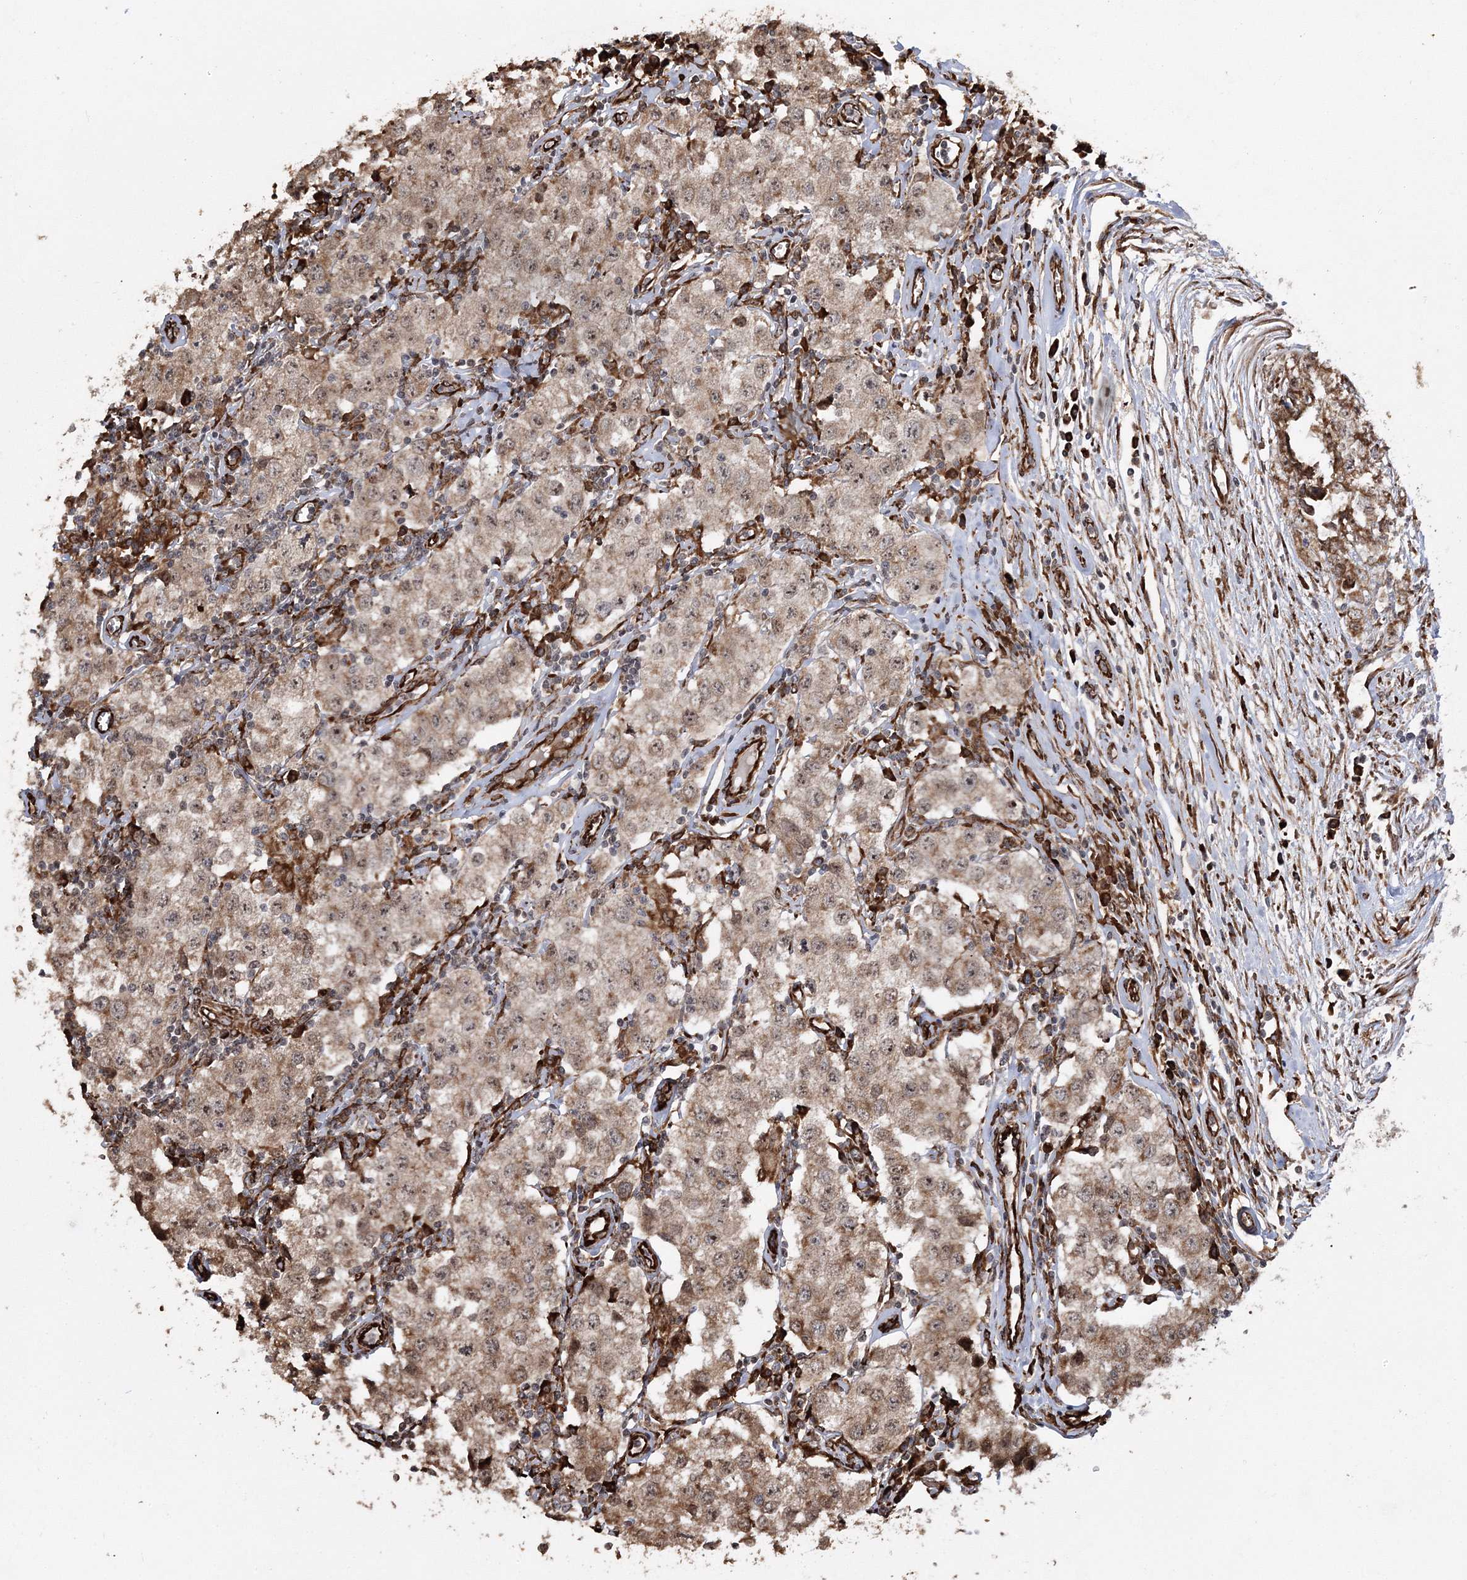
{"staining": {"intensity": "moderate", "quantity": ">75%", "location": "cytoplasmic/membranous"}, "tissue": "testis cancer", "cell_type": "Tumor cells", "image_type": "cancer", "snomed": [{"axis": "morphology", "description": "Seminoma, NOS"}, {"axis": "morphology", "description": "Carcinoma, Embryonal, NOS"}, {"axis": "topography", "description": "Testis"}], "caption": "Human testis cancer stained for a protein (brown) displays moderate cytoplasmic/membranous positive positivity in approximately >75% of tumor cells.", "gene": "SCRN3", "patient": {"sex": "male", "age": 43}}